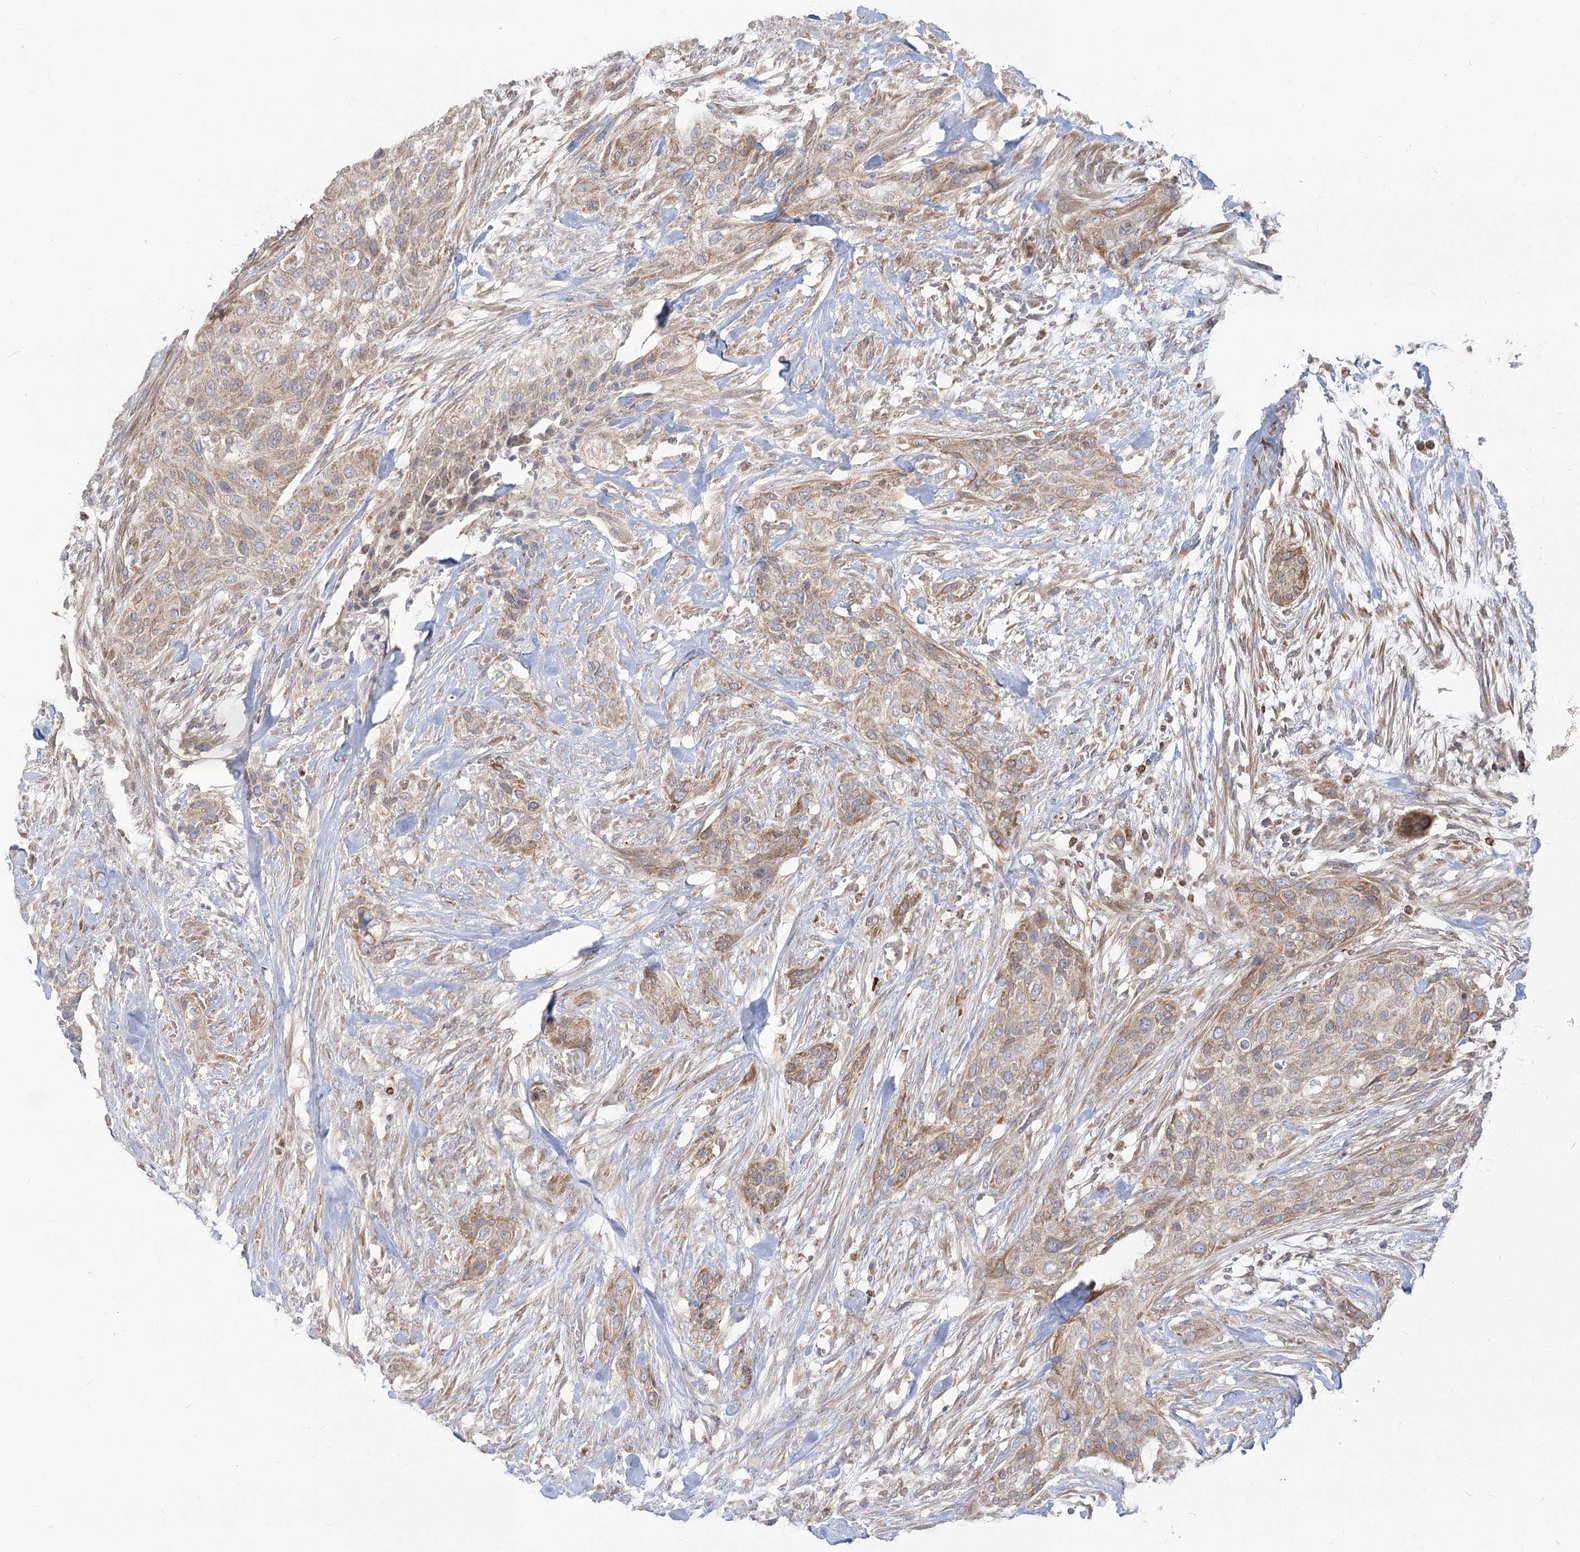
{"staining": {"intensity": "moderate", "quantity": ">75%", "location": "cytoplasmic/membranous"}, "tissue": "urothelial cancer", "cell_type": "Tumor cells", "image_type": "cancer", "snomed": [{"axis": "morphology", "description": "Urothelial carcinoma, High grade"}, {"axis": "topography", "description": "Urinary bladder"}], "caption": "Tumor cells demonstrate moderate cytoplasmic/membranous staining in about >75% of cells in high-grade urothelial carcinoma.", "gene": "MTMR3", "patient": {"sex": "male", "age": 35}}